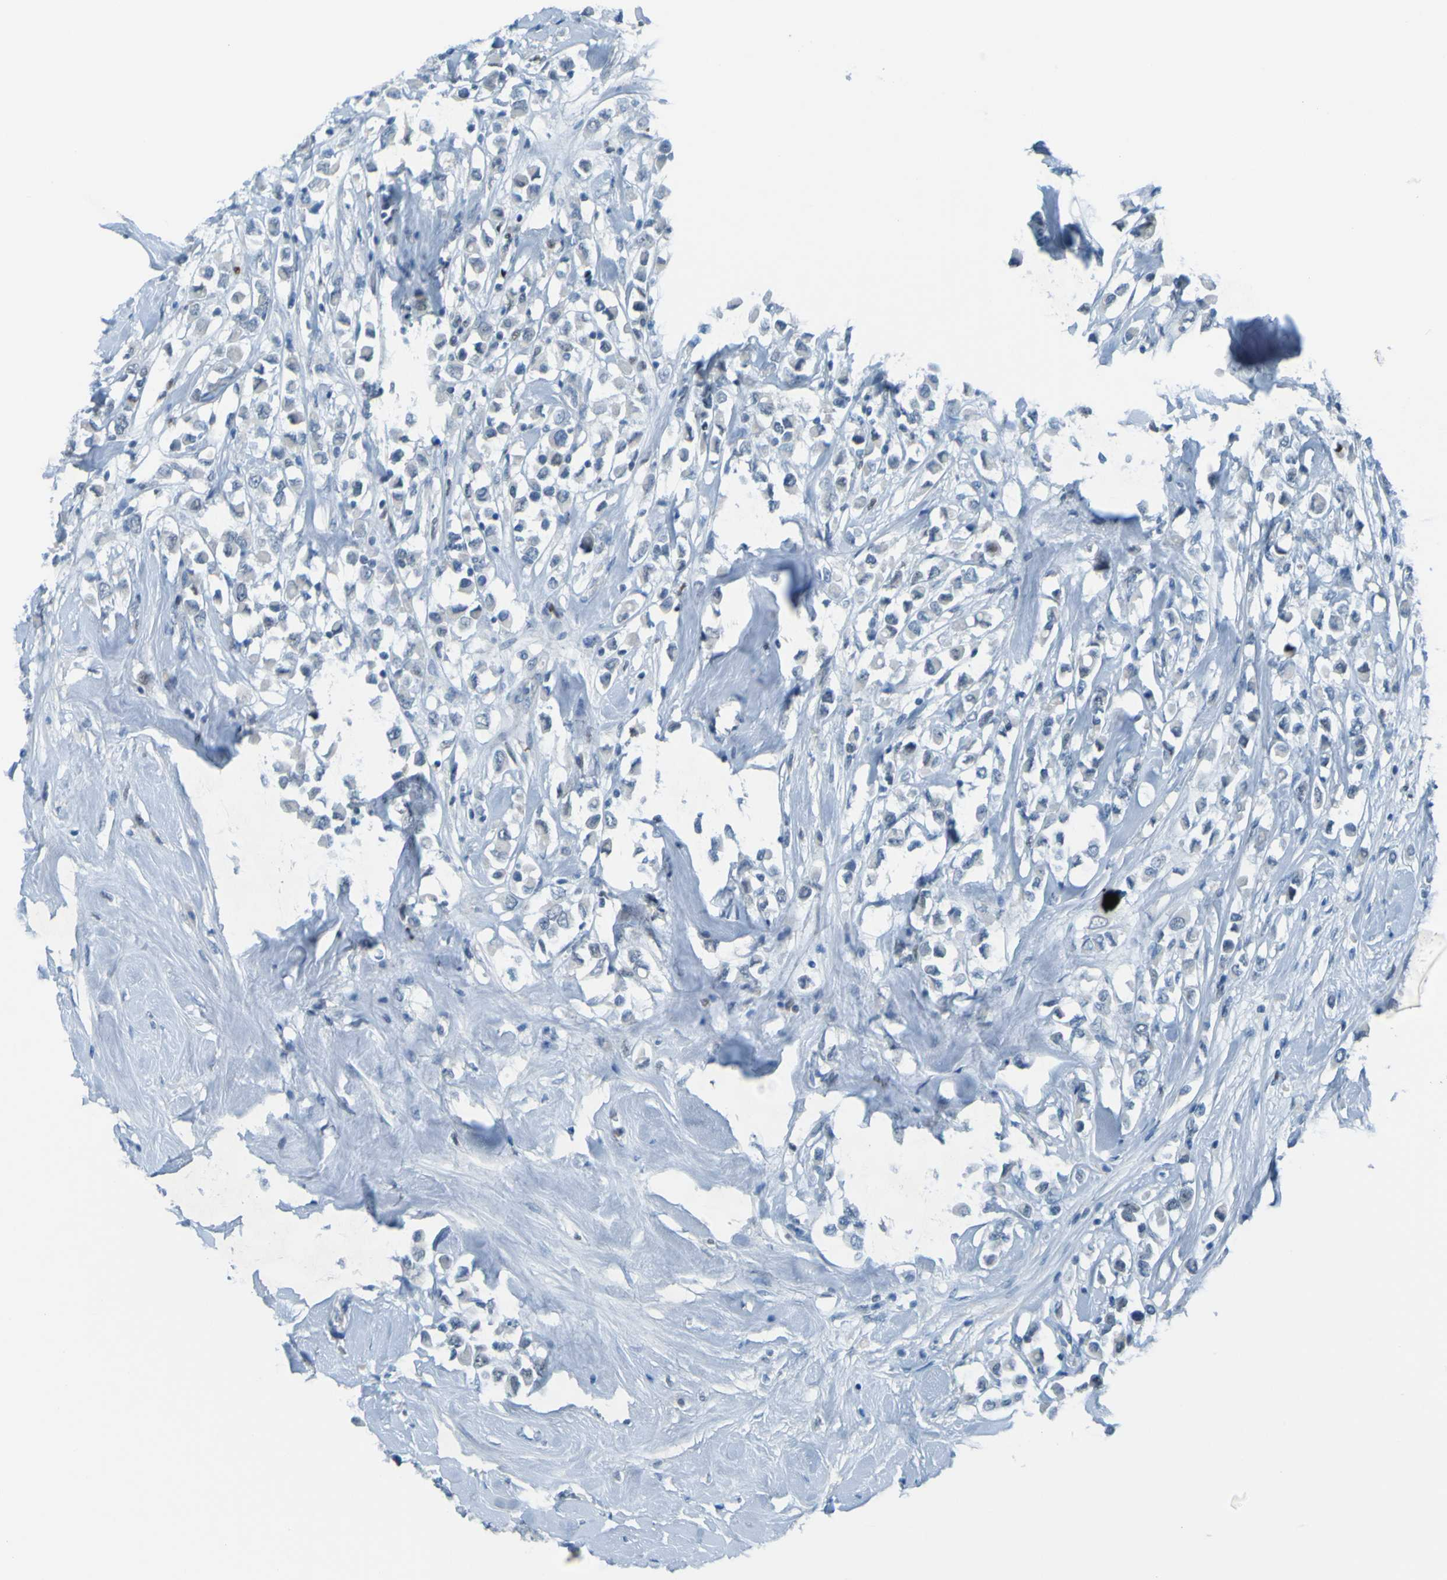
{"staining": {"intensity": "negative", "quantity": "none", "location": "none"}, "tissue": "breast cancer", "cell_type": "Tumor cells", "image_type": "cancer", "snomed": [{"axis": "morphology", "description": "Duct carcinoma"}, {"axis": "topography", "description": "Breast"}], "caption": "A photomicrograph of breast cancer stained for a protein displays no brown staining in tumor cells. (Stains: DAB IHC with hematoxylin counter stain, Microscopy: brightfield microscopy at high magnification).", "gene": "USP36", "patient": {"sex": "female", "age": 61}}